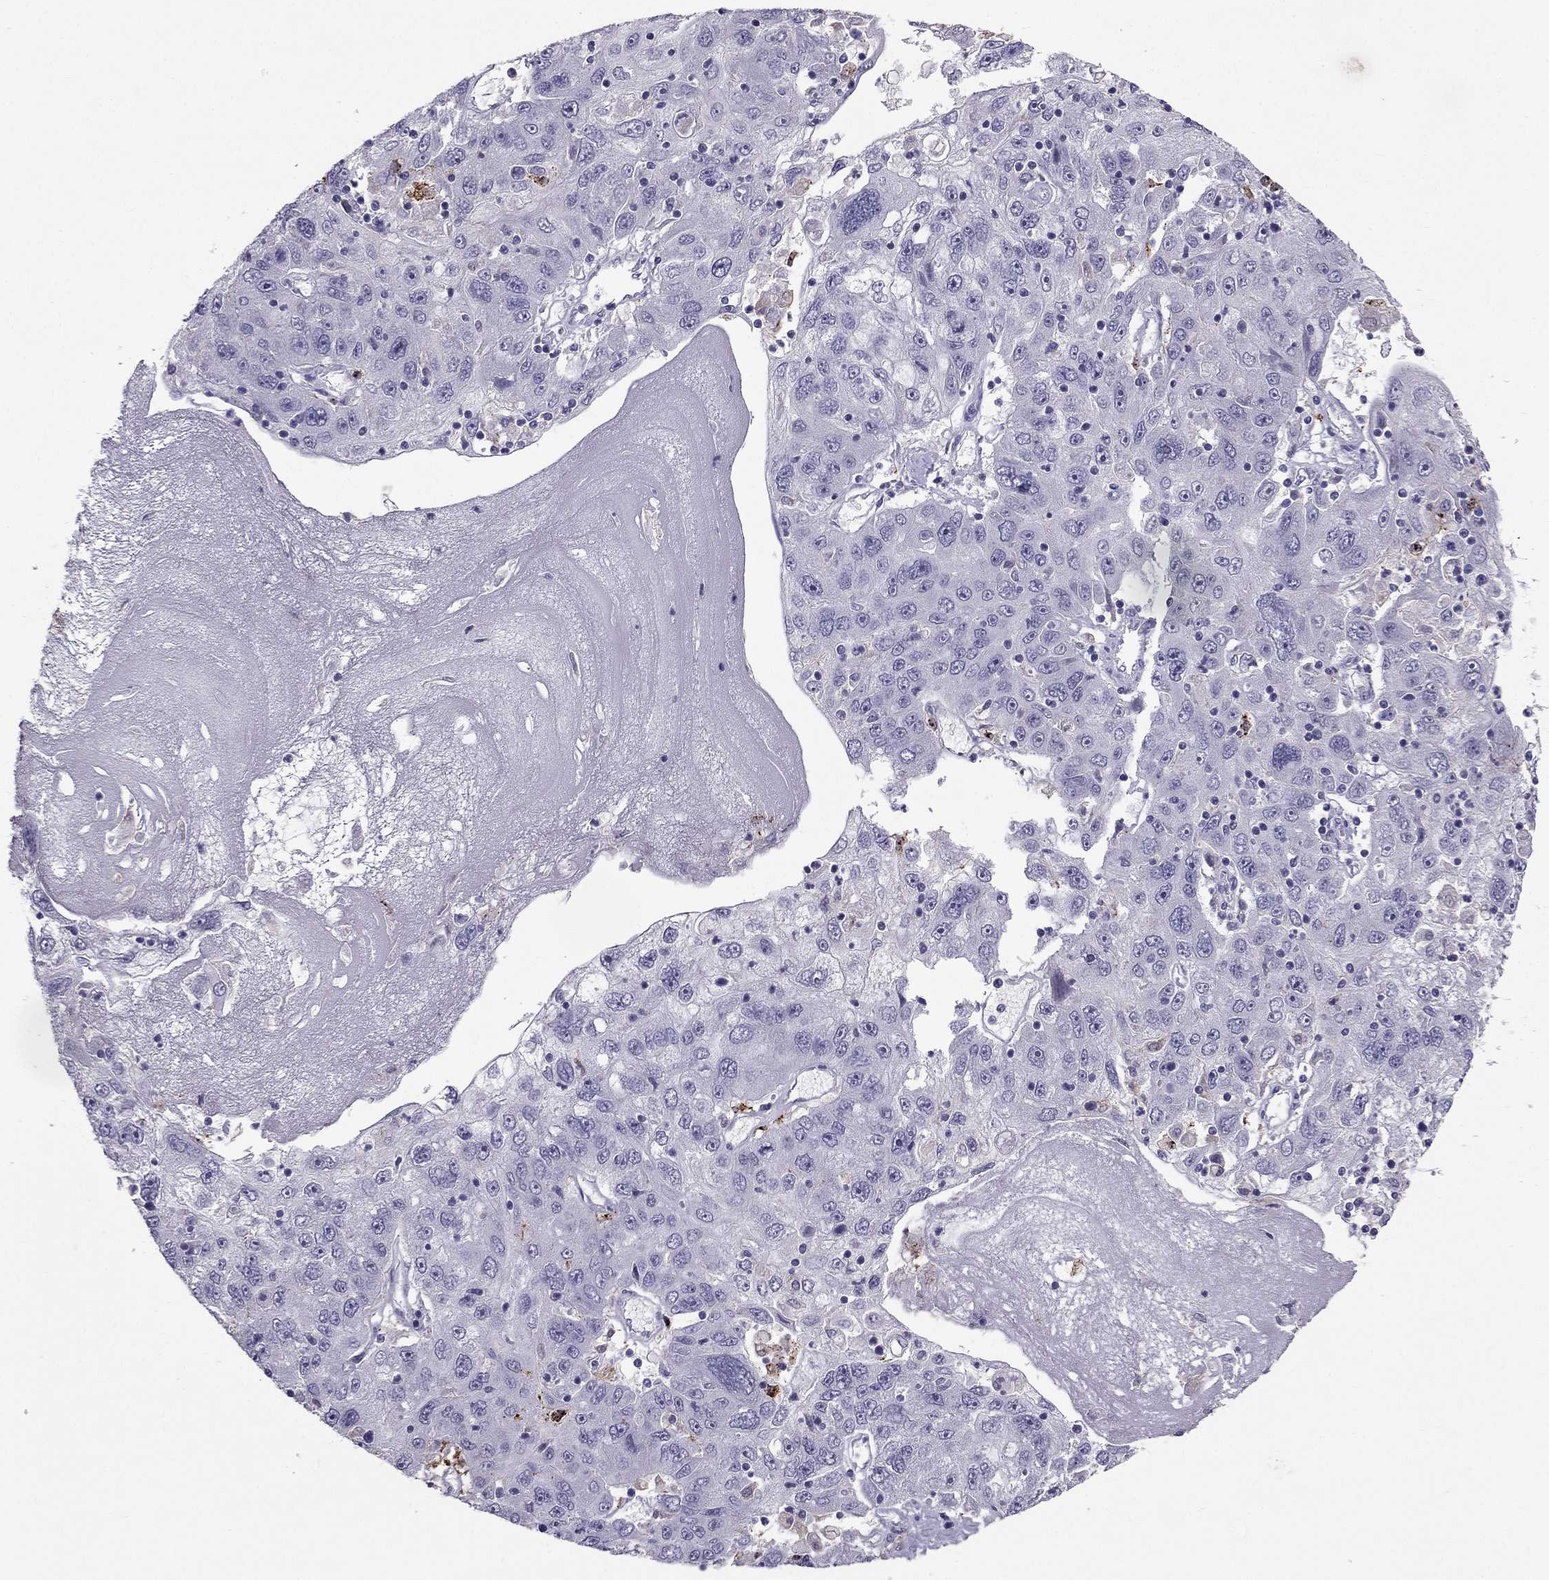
{"staining": {"intensity": "negative", "quantity": "none", "location": "none"}, "tissue": "stomach cancer", "cell_type": "Tumor cells", "image_type": "cancer", "snomed": [{"axis": "morphology", "description": "Adenocarcinoma, NOS"}, {"axis": "topography", "description": "Stomach"}], "caption": "DAB (3,3'-diaminobenzidine) immunohistochemical staining of human stomach cancer reveals no significant positivity in tumor cells.", "gene": "LMTK3", "patient": {"sex": "male", "age": 56}}